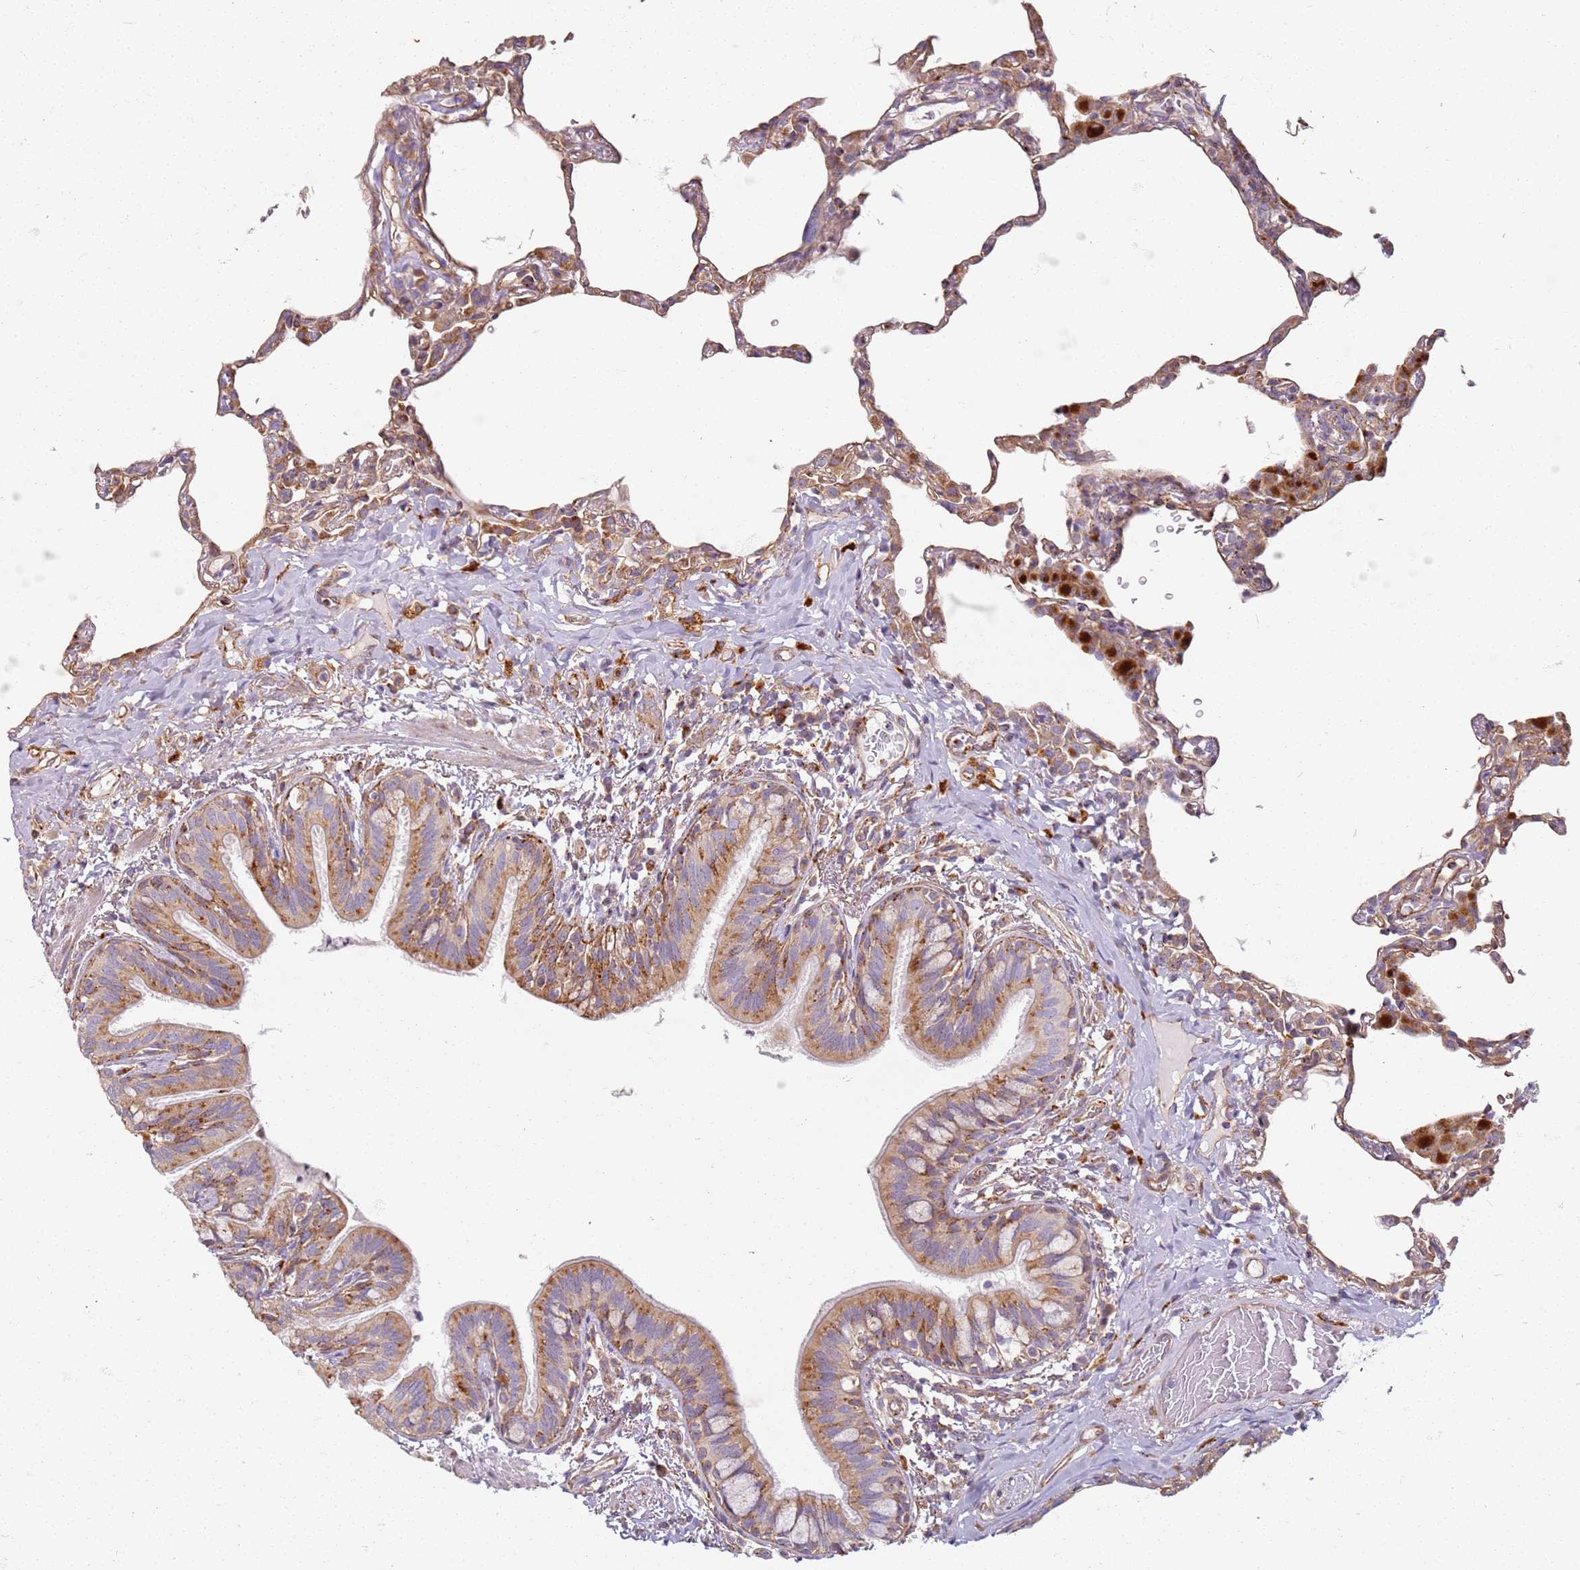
{"staining": {"intensity": "moderate", "quantity": ">75%", "location": "cytoplasmic/membranous"}, "tissue": "lung", "cell_type": "Alveolar cells", "image_type": "normal", "snomed": [{"axis": "morphology", "description": "Normal tissue, NOS"}, {"axis": "topography", "description": "Lung"}], "caption": "Alveolar cells reveal medium levels of moderate cytoplasmic/membranous staining in approximately >75% of cells in benign lung.", "gene": "PROKR2", "patient": {"sex": "female", "age": 57}}